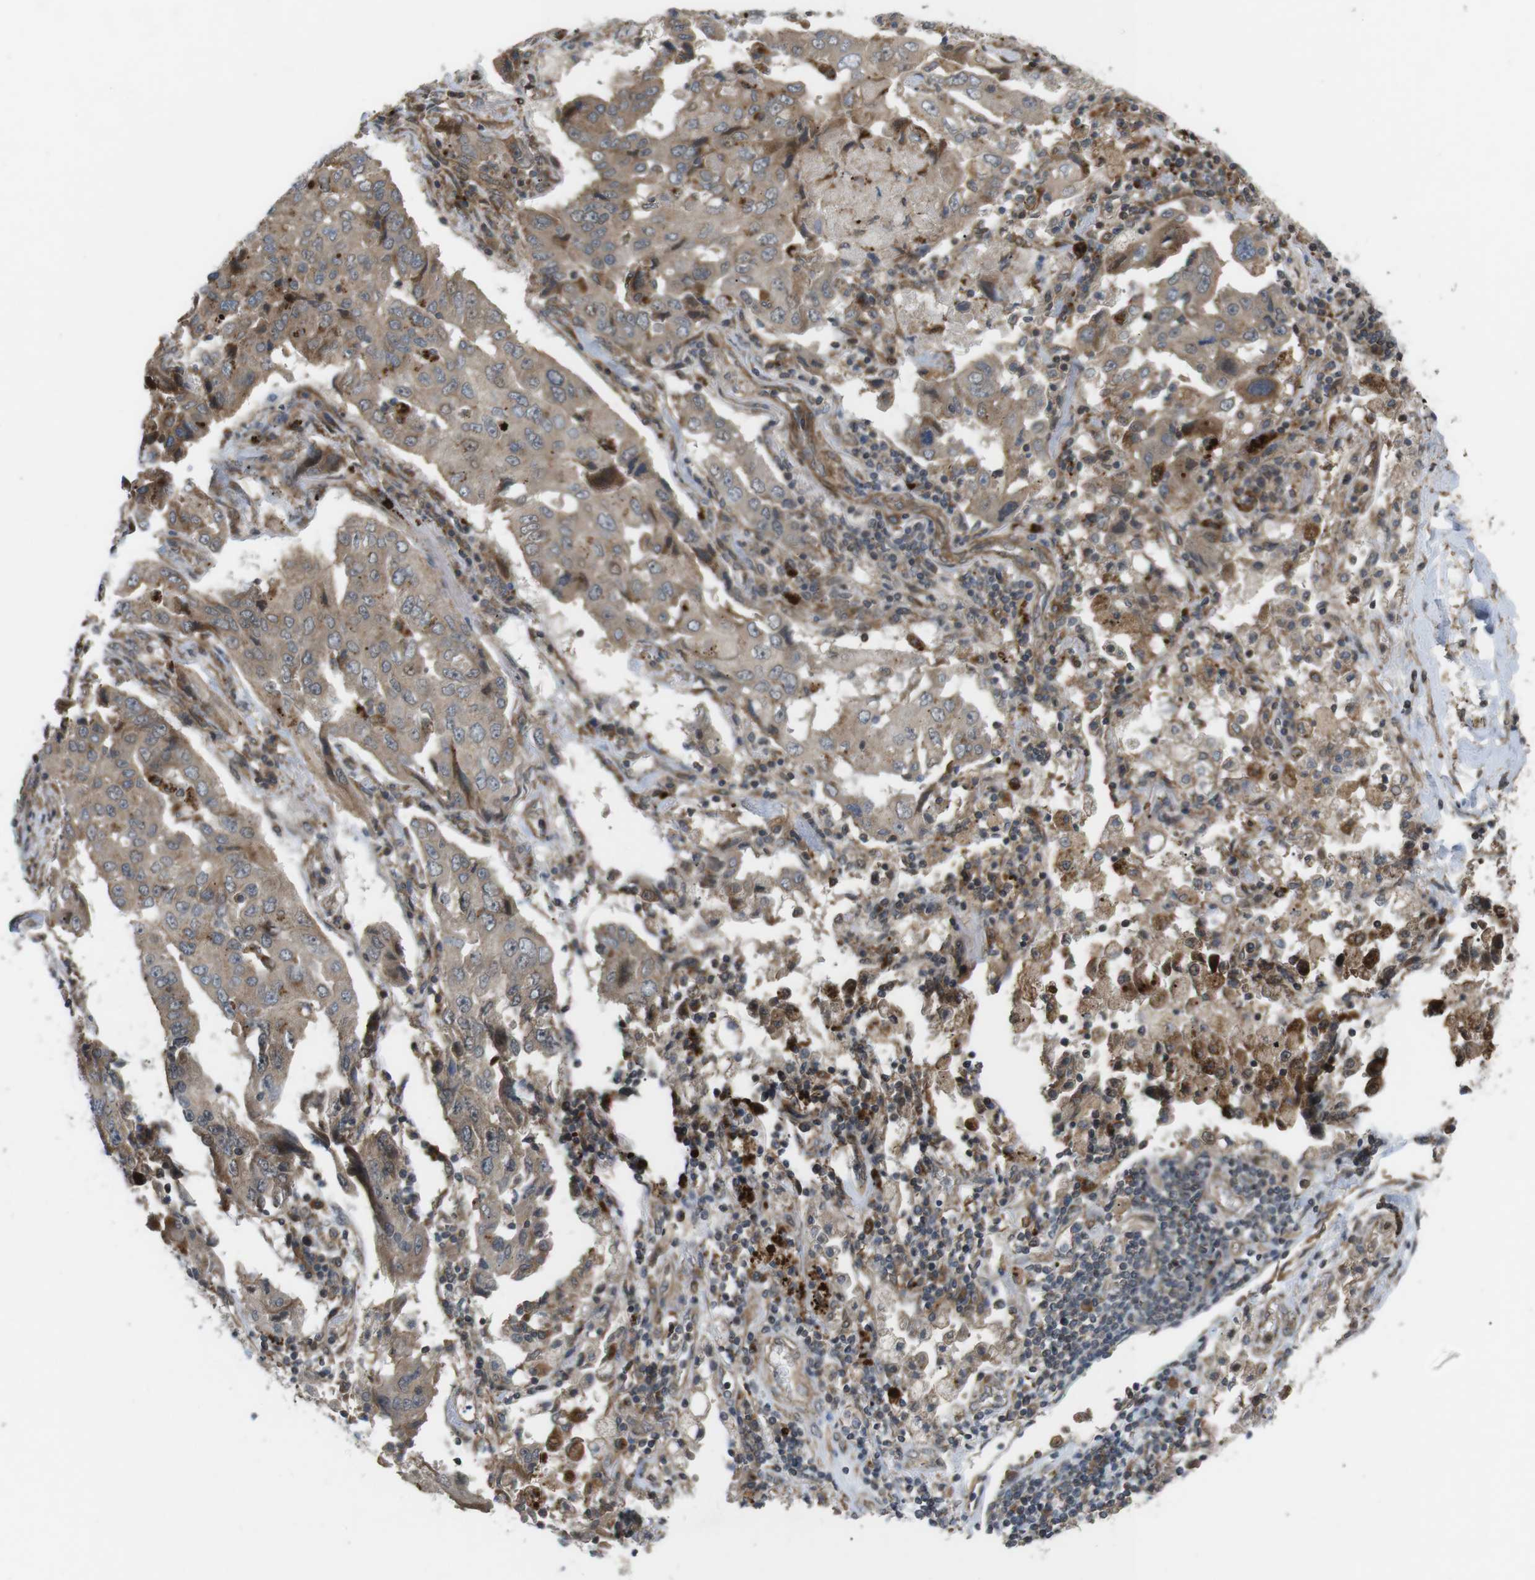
{"staining": {"intensity": "weak", "quantity": ">75%", "location": "cytoplasmic/membranous"}, "tissue": "lung cancer", "cell_type": "Tumor cells", "image_type": "cancer", "snomed": [{"axis": "morphology", "description": "Adenocarcinoma, NOS"}, {"axis": "topography", "description": "Lung"}], "caption": "An immunohistochemistry (IHC) histopathology image of tumor tissue is shown. Protein staining in brown shows weak cytoplasmic/membranous positivity in lung adenocarcinoma within tumor cells.", "gene": "KANK2", "patient": {"sex": "female", "age": 65}}